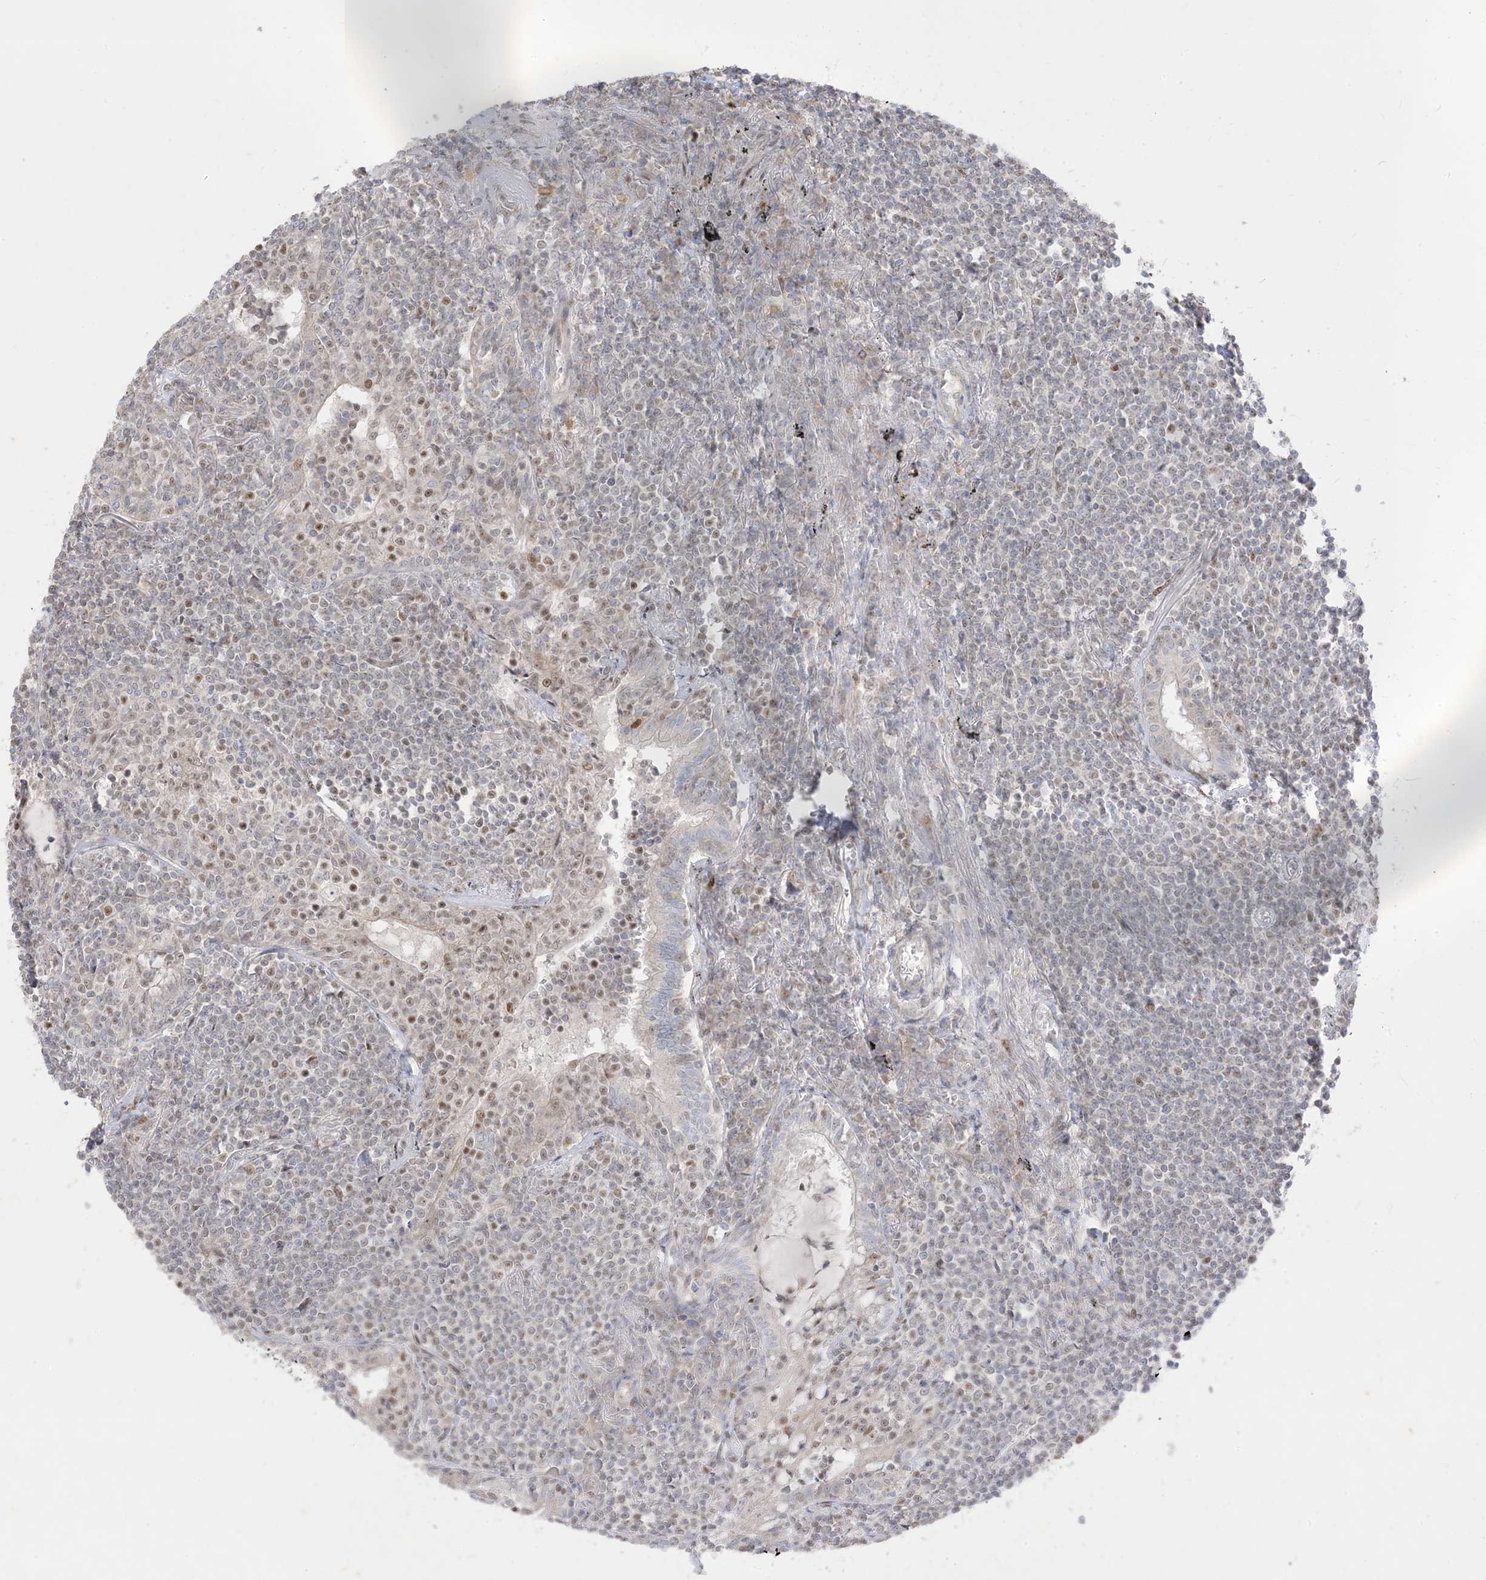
{"staining": {"intensity": "weak", "quantity": "<25%", "location": "nuclear"}, "tissue": "lymphoma", "cell_type": "Tumor cells", "image_type": "cancer", "snomed": [{"axis": "morphology", "description": "Malignant lymphoma, non-Hodgkin's type, Low grade"}, {"axis": "topography", "description": "Lung"}], "caption": "A micrograph of human low-grade malignant lymphoma, non-Hodgkin's type is negative for staining in tumor cells.", "gene": "BHLHE40", "patient": {"sex": "female", "age": 71}}